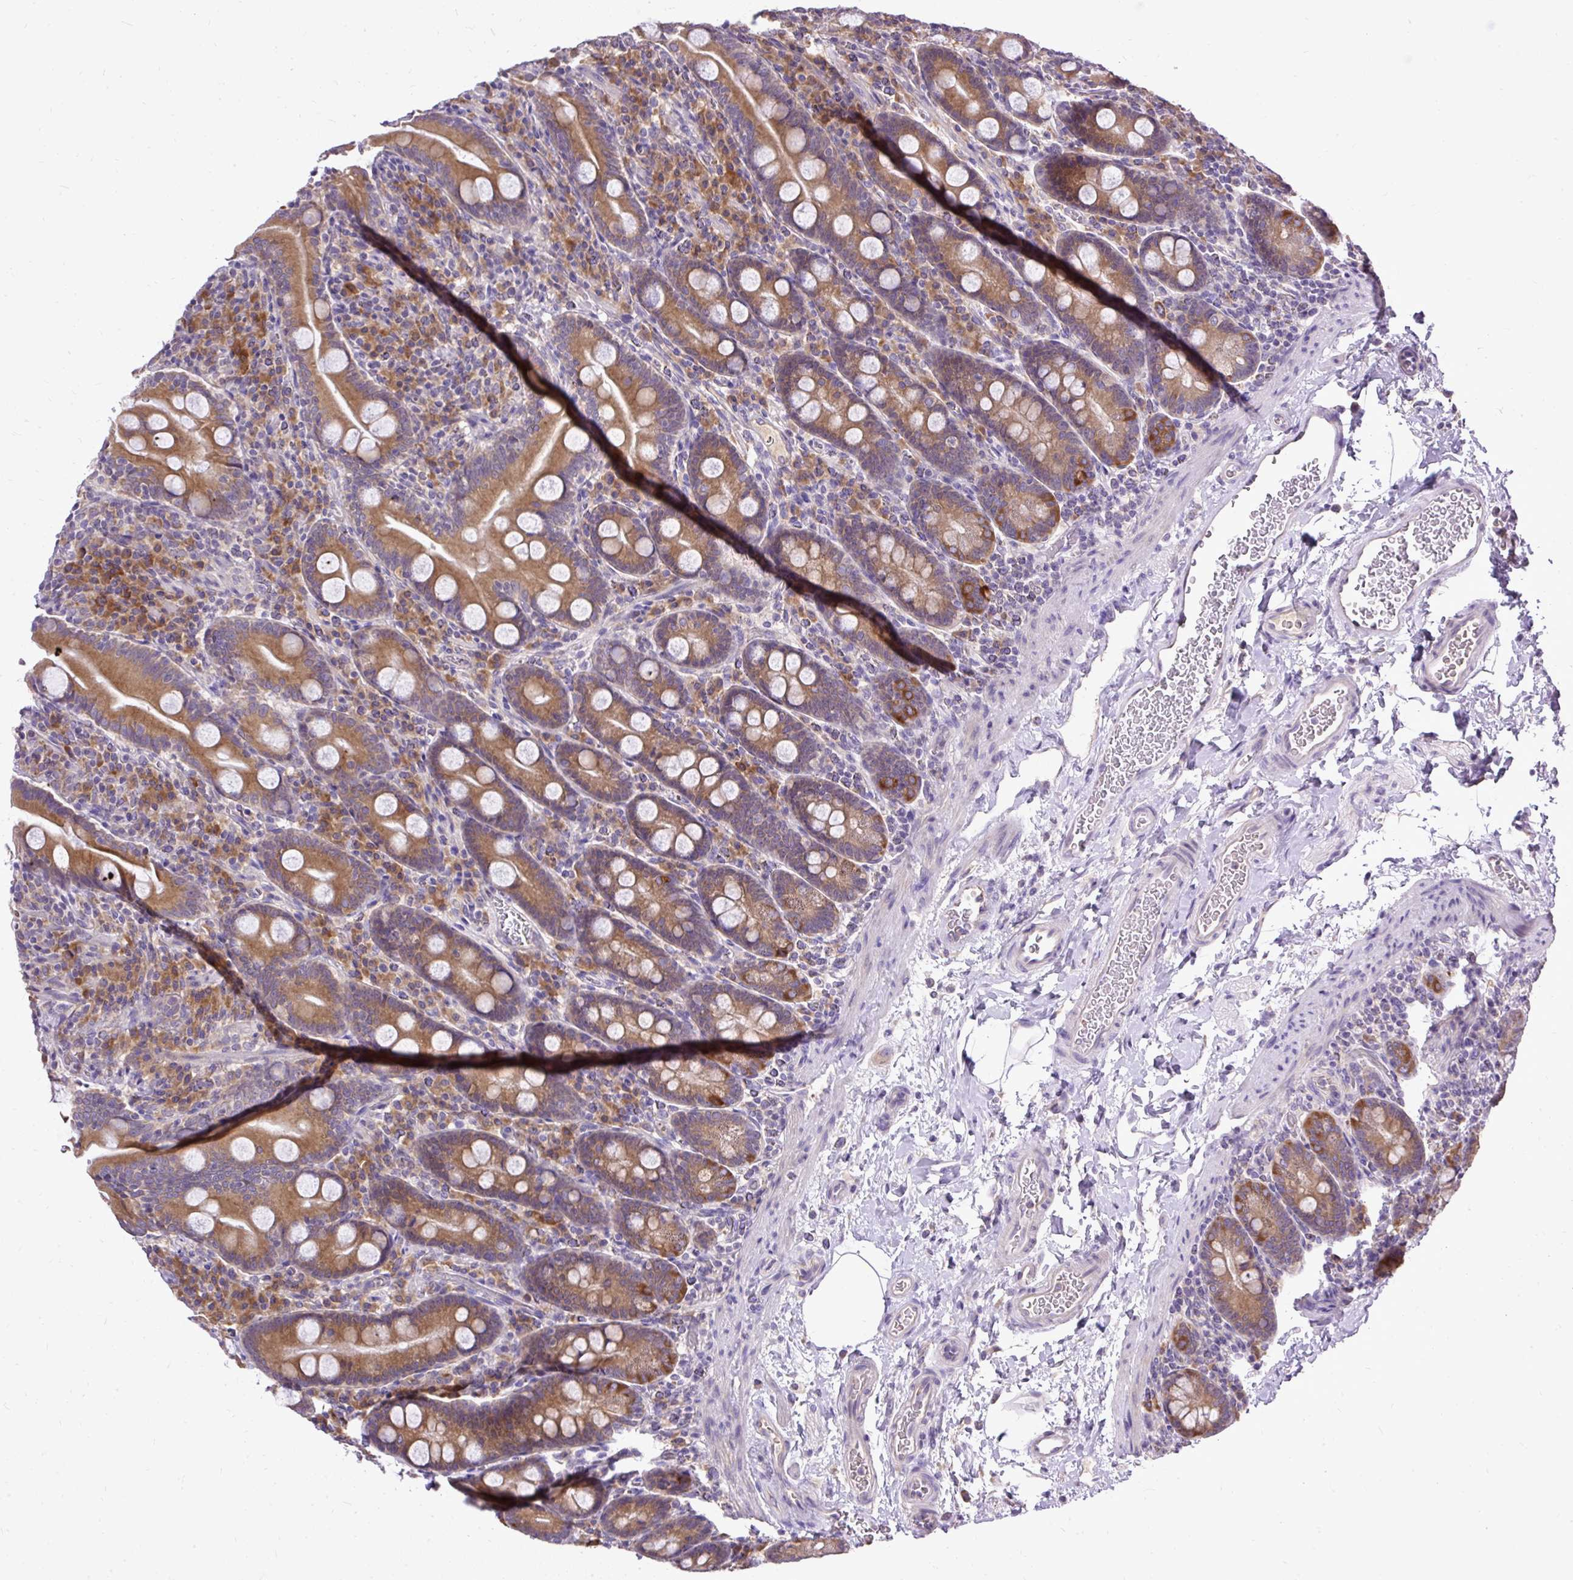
{"staining": {"intensity": "moderate", "quantity": ">75%", "location": "cytoplasmic/membranous"}, "tissue": "duodenum", "cell_type": "Glandular cells", "image_type": "normal", "snomed": [{"axis": "morphology", "description": "Normal tissue, NOS"}, {"axis": "topography", "description": "Duodenum"}], "caption": "High-magnification brightfield microscopy of benign duodenum stained with DAB (3,3'-diaminobenzidine) (brown) and counterstained with hematoxylin (blue). glandular cells exhibit moderate cytoplasmic/membranous positivity is present in about>75% of cells.", "gene": "SEC63", "patient": {"sex": "male", "age": 35}}